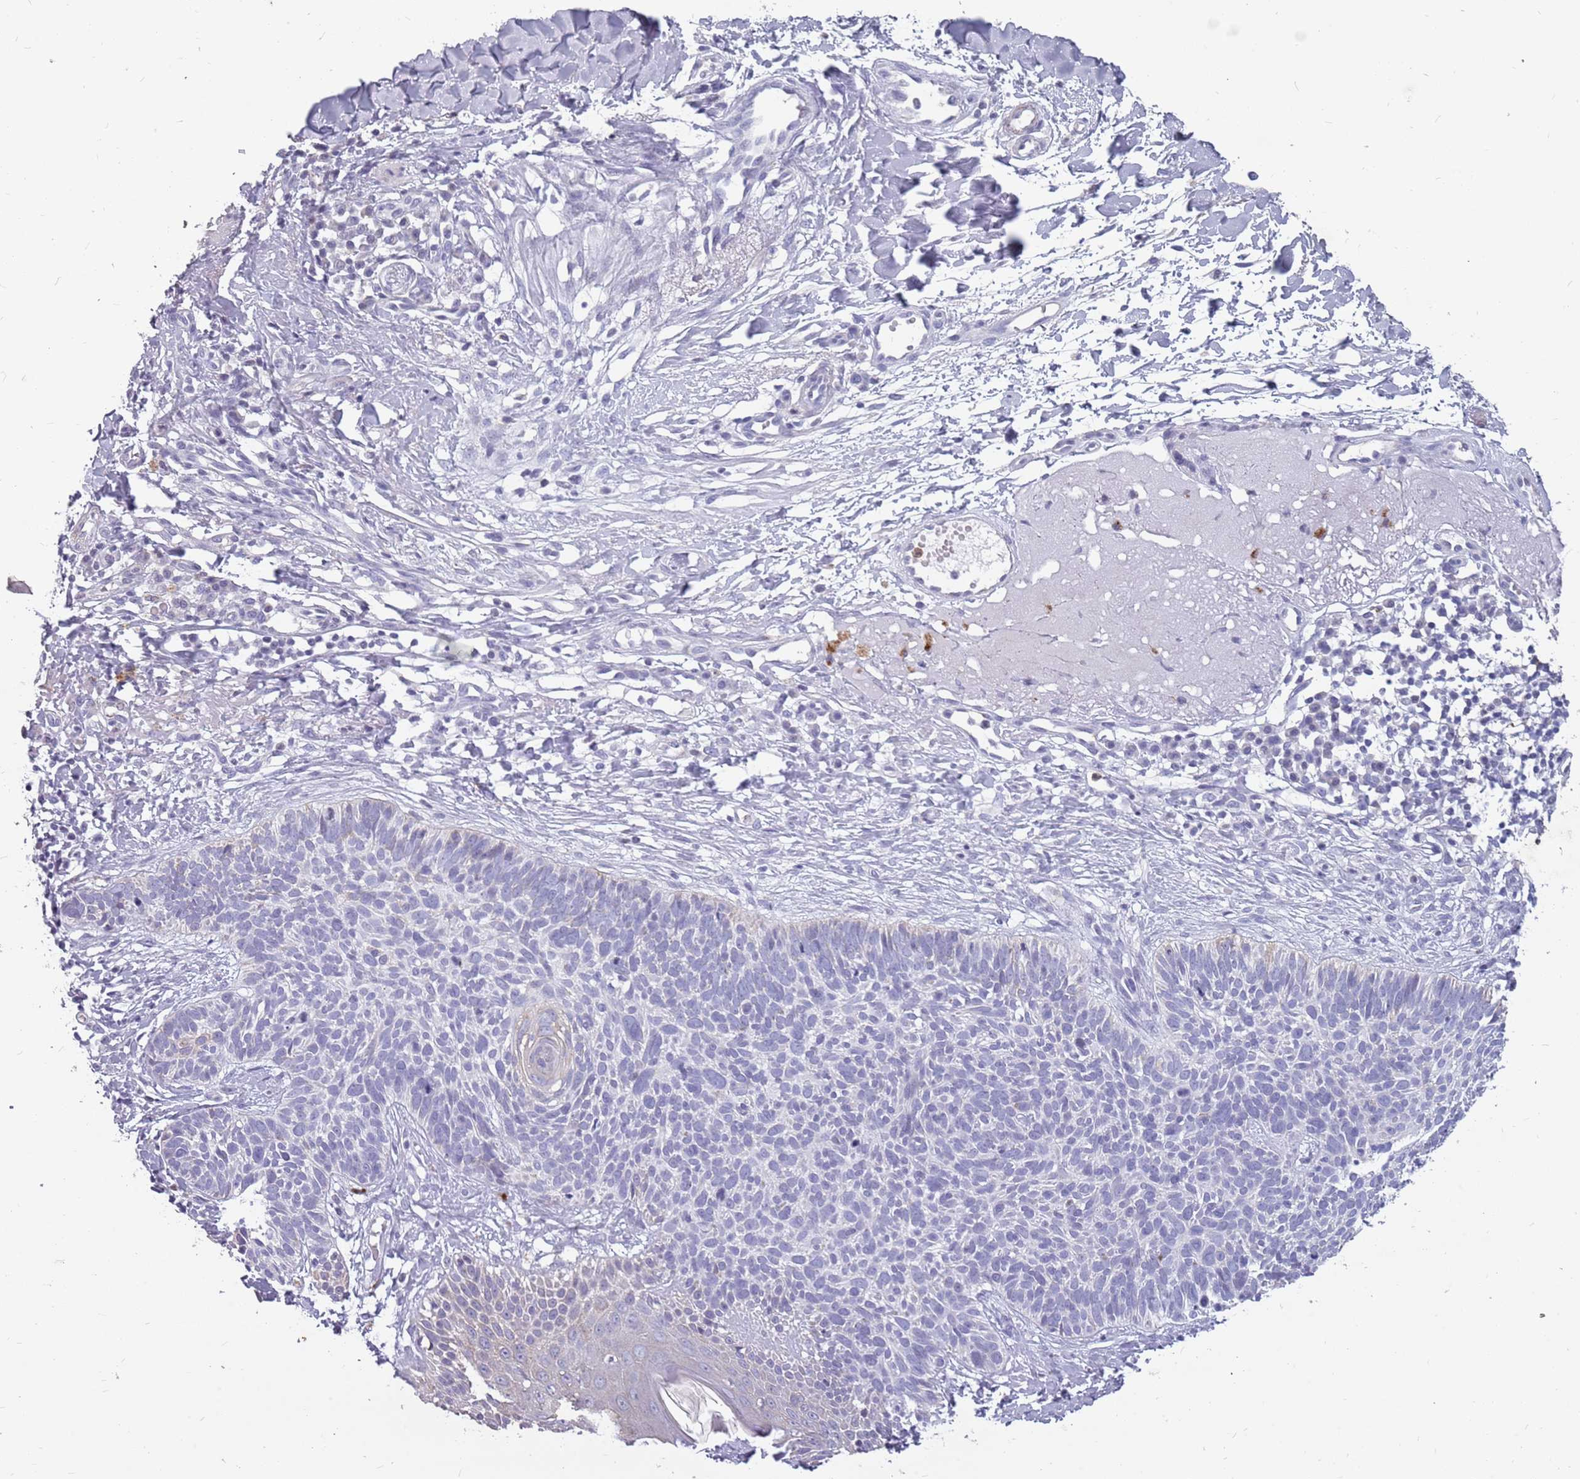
{"staining": {"intensity": "negative", "quantity": "none", "location": "none"}, "tissue": "skin cancer", "cell_type": "Tumor cells", "image_type": "cancer", "snomed": [{"axis": "morphology", "description": "Basal cell carcinoma"}, {"axis": "topography", "description": "Skin"}], "caption": "Protein analysis of basal cell carcinoma (skin) displays no significant expression in tumor cells.", "gene": "NEK6", "patient": {"sex": "male", "age": 72}}